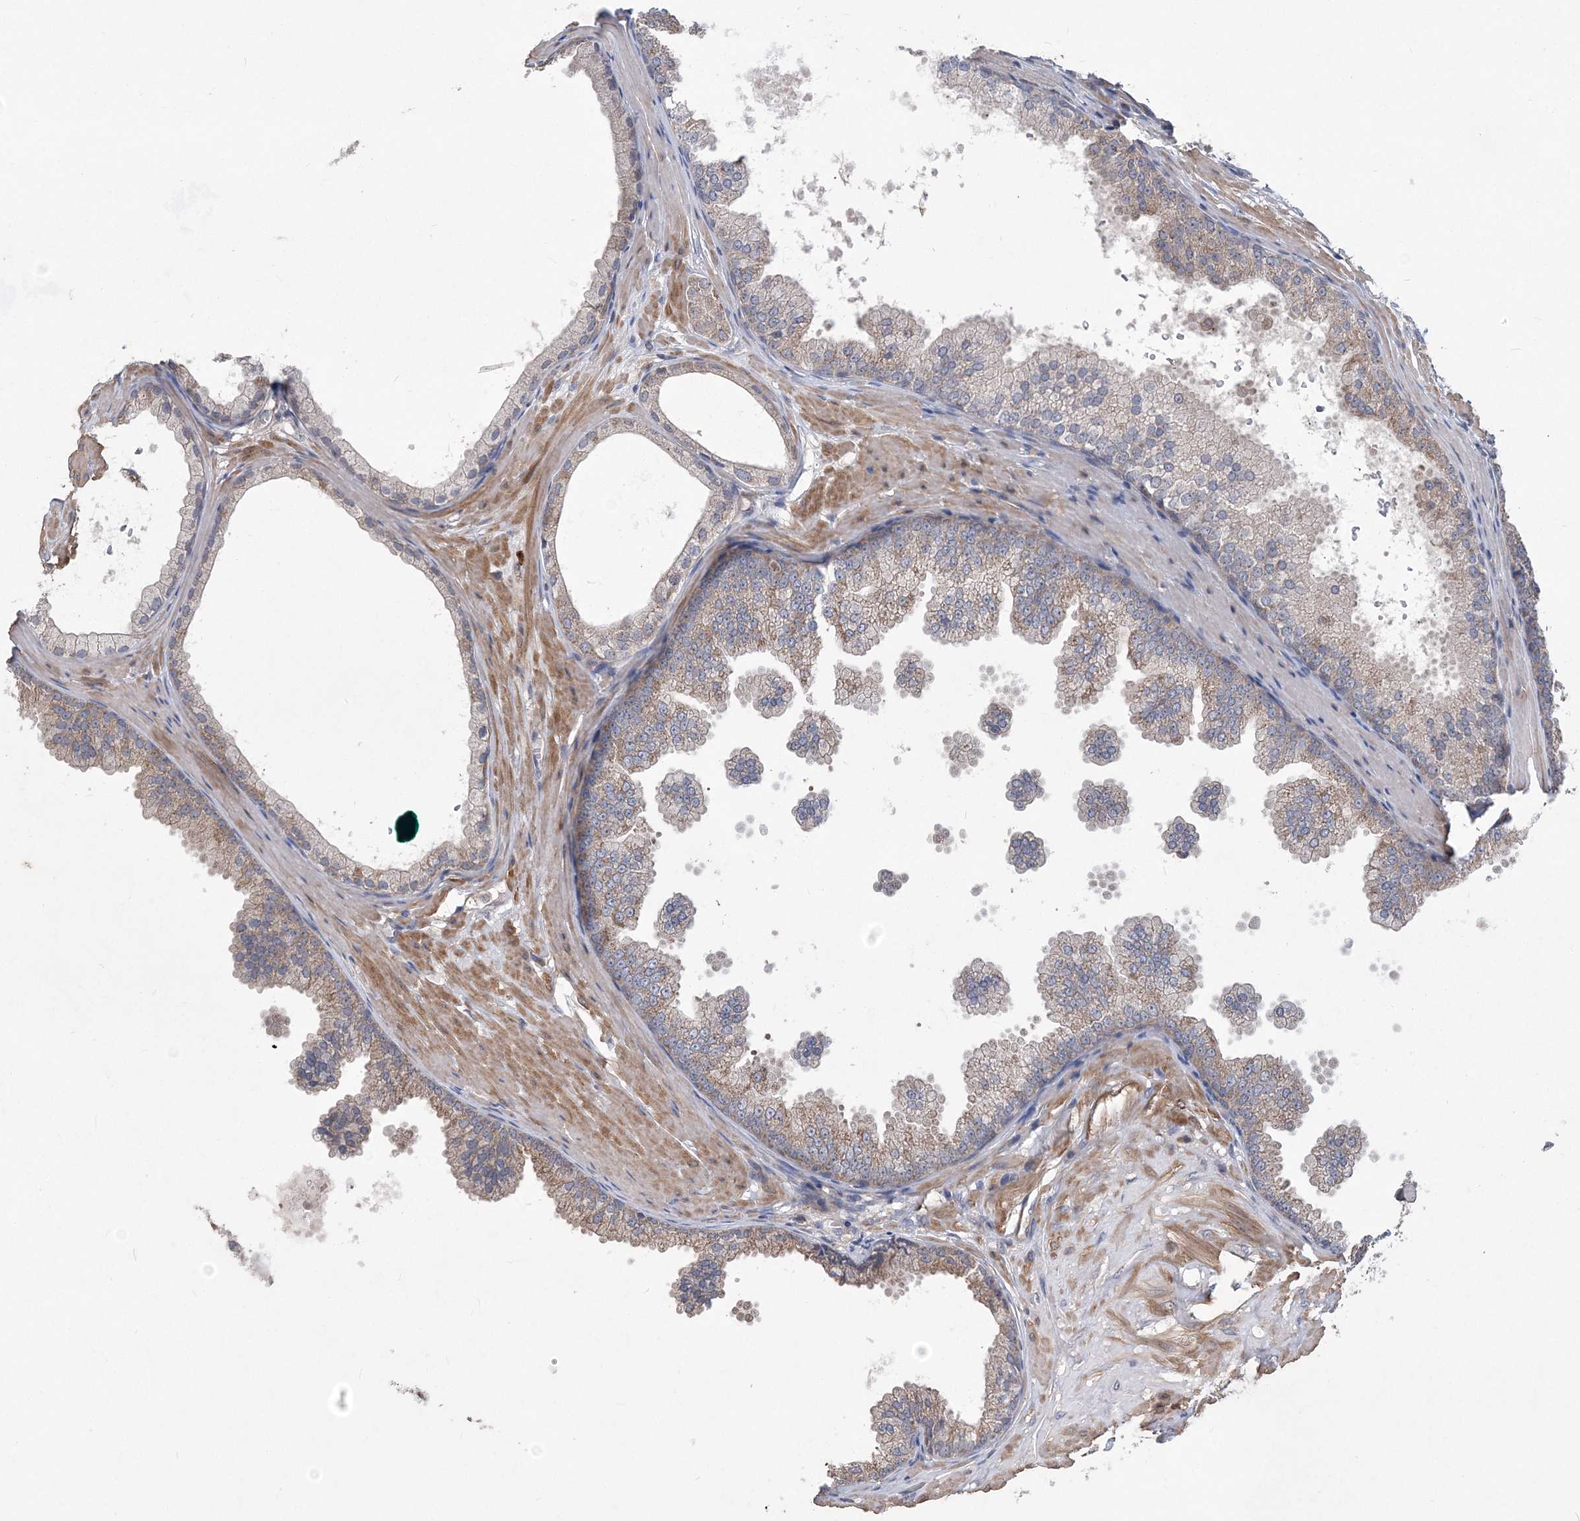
{"staining": {"intensity": "weak", "quantity": "25%-75%", "location": "cytoplasmic/membranous"}, "tissue": "prostate cancer", "cell_type": "Tumor cells", "image_type": "cancer", "snomed": [{"axis": "morphology", "description": "Adenocarcinoma, Low grade"}, {"axis": "topography", "description": "Prostate"}], "caption": "Protein staining by immunohistochemistry exhibits weak cytoplasmic/membranous staining in approximately 25%-75% of tumor cells in prostate cancer (adenocarcinoma (low-grade)).", "gene": "MTRF1L", "patient": {"sex": "male", "age": 63}}